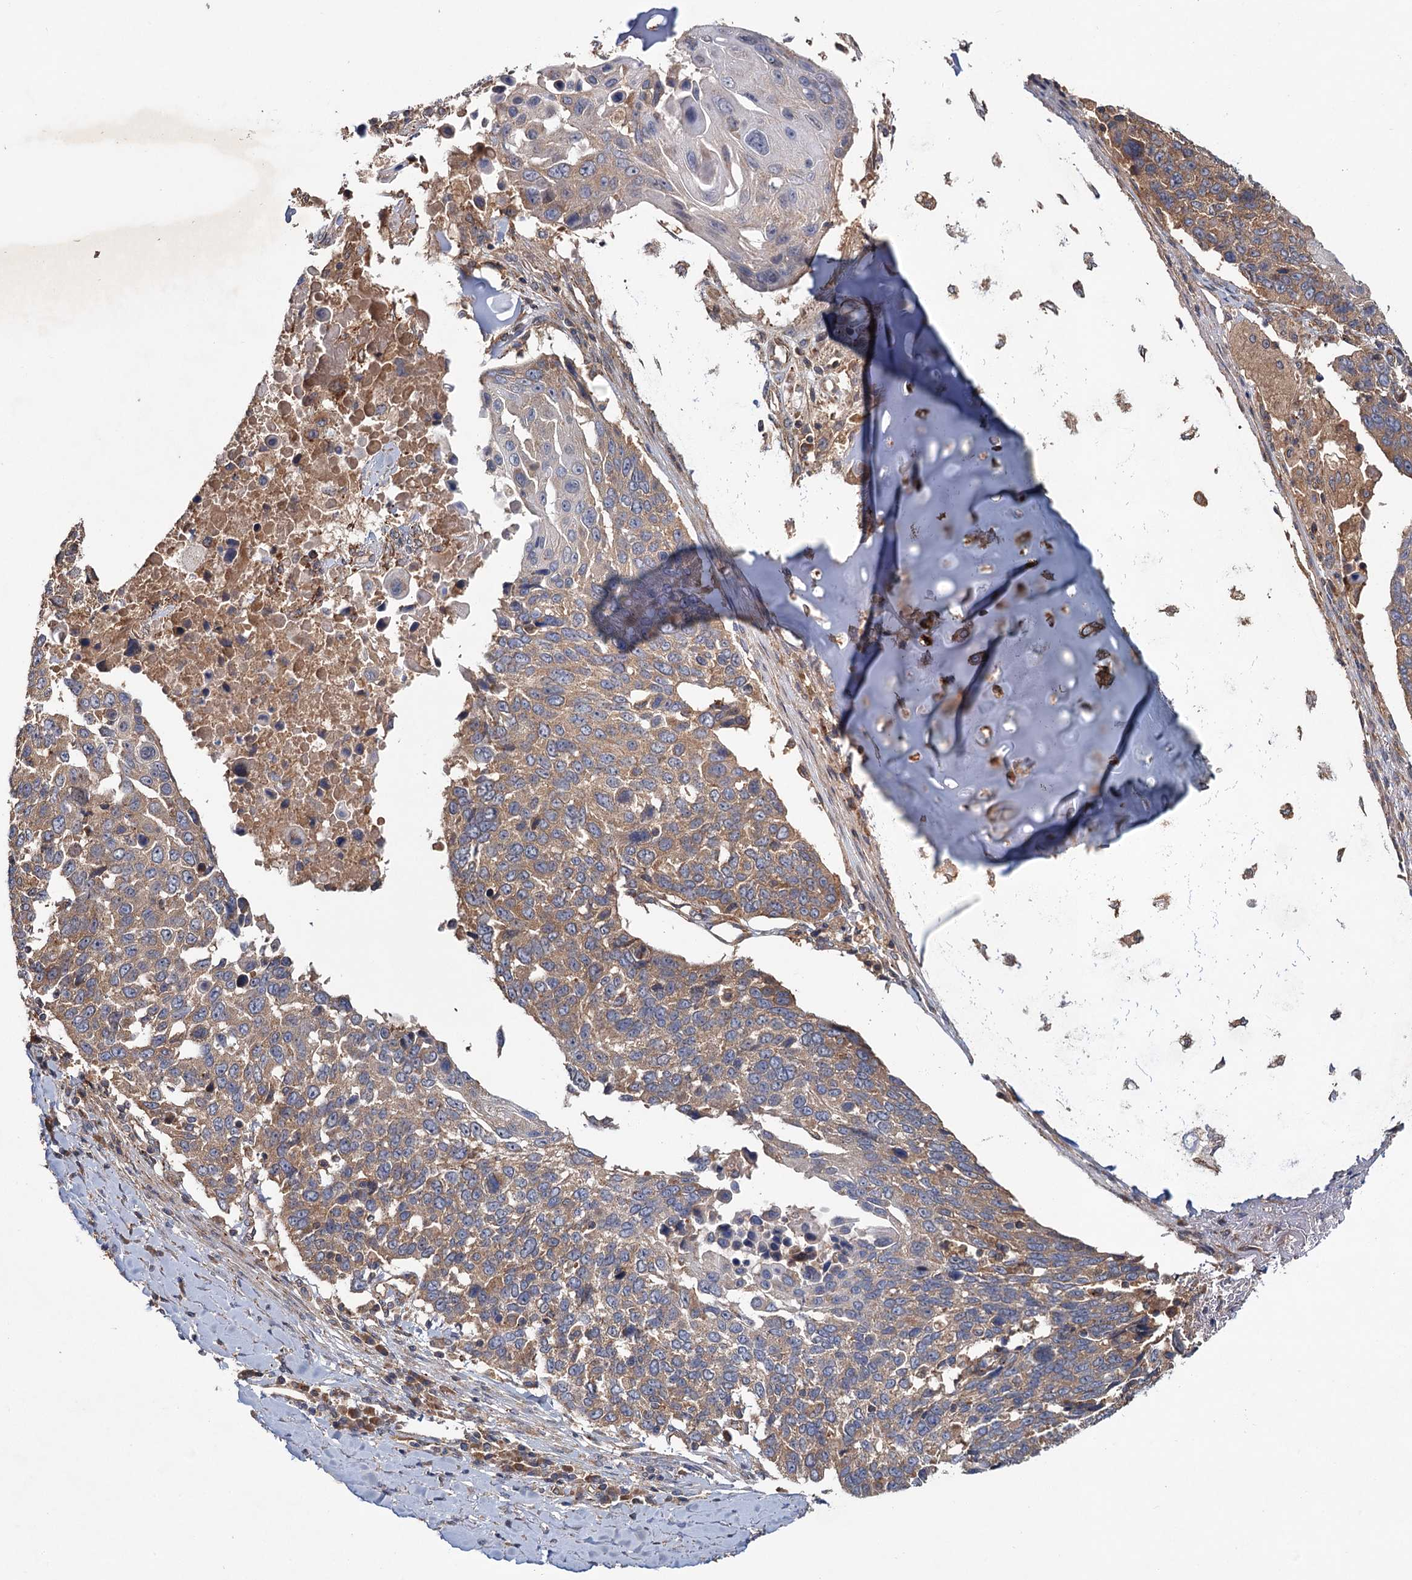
{"staining": {"intensity": "moderate", "quantity": ">75%", "location": "cytoplasmic/membranous"}, "tissue": "lung cancer", "cell_type": "Tumor cells", "image_type": "cancer", "snomed": [{"axis": "morphology", "description": "Squamous cell carcinoma, NOS"}, {"axis": "topography", "description": "Lung"}], "caption": "Moderate cytoplasmic/membranous staining for a protein is seen in about >75% of tumor cells of lung cancer using immunohistochemistry (IHC).", "gene": "MTRR", "patient": {"sex": "male", "age": 66}}